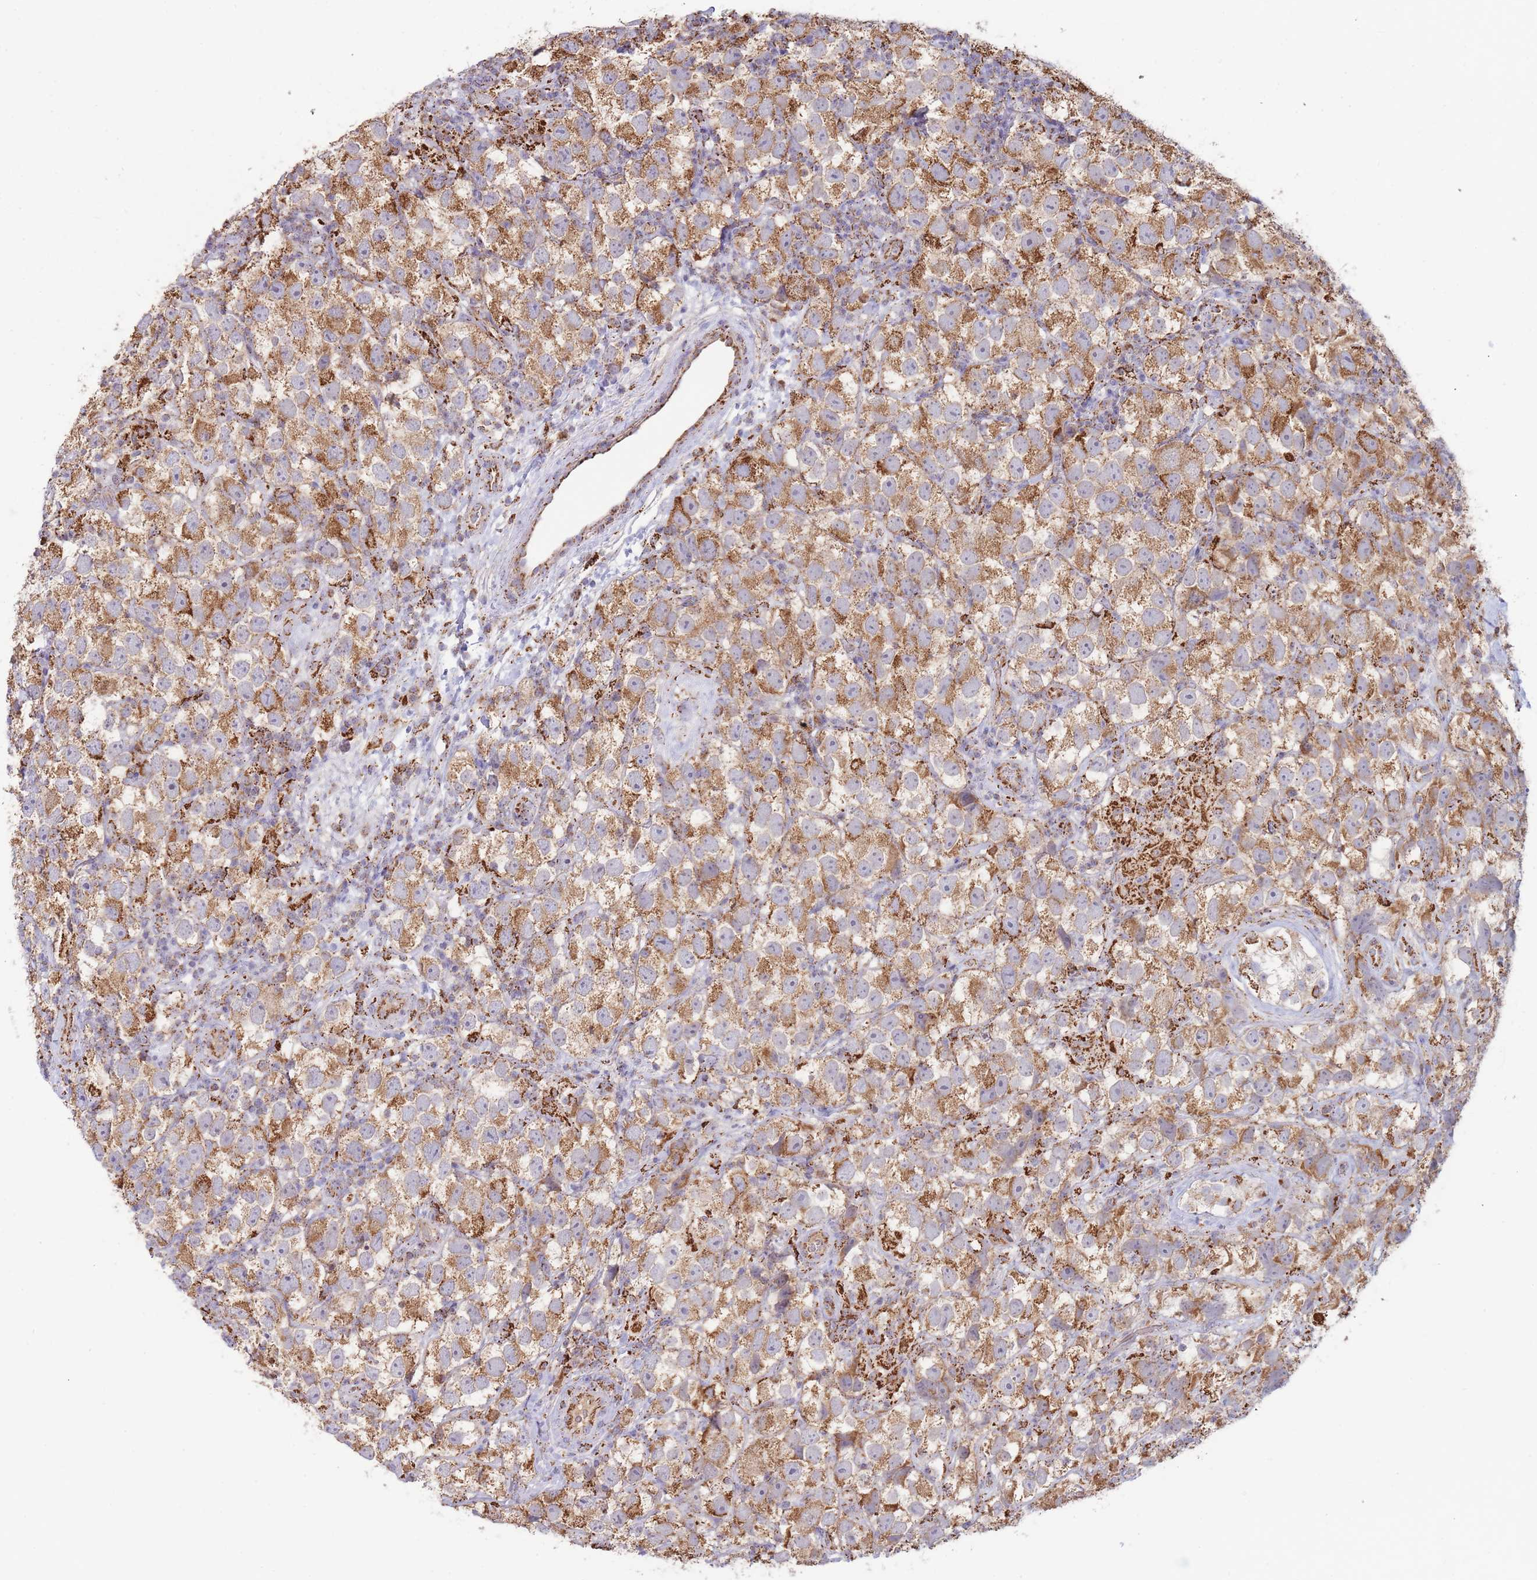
{"staining": {"intensity": "moderate", "quantity": ">75%", "location": "cytoplasmic/membranous"}, "tissue": "testis cancer", "cell_type": "Tumor cells", "image_type": "cancer", "snomed": [{"axis": "morphology", "description": "Seminoma, NOS"}, {"axis": "topography", "description": "Testis"}], "caption": "Moderate cytoplasmic/membranous staining is appreciated in approximately >75% of tumor cells in seminoma (testis). (DAB = brown stain, brightfield microscopy at high magnification).", "gene": "MRPL17", "patient": {"sex": "male", "age": 26}}